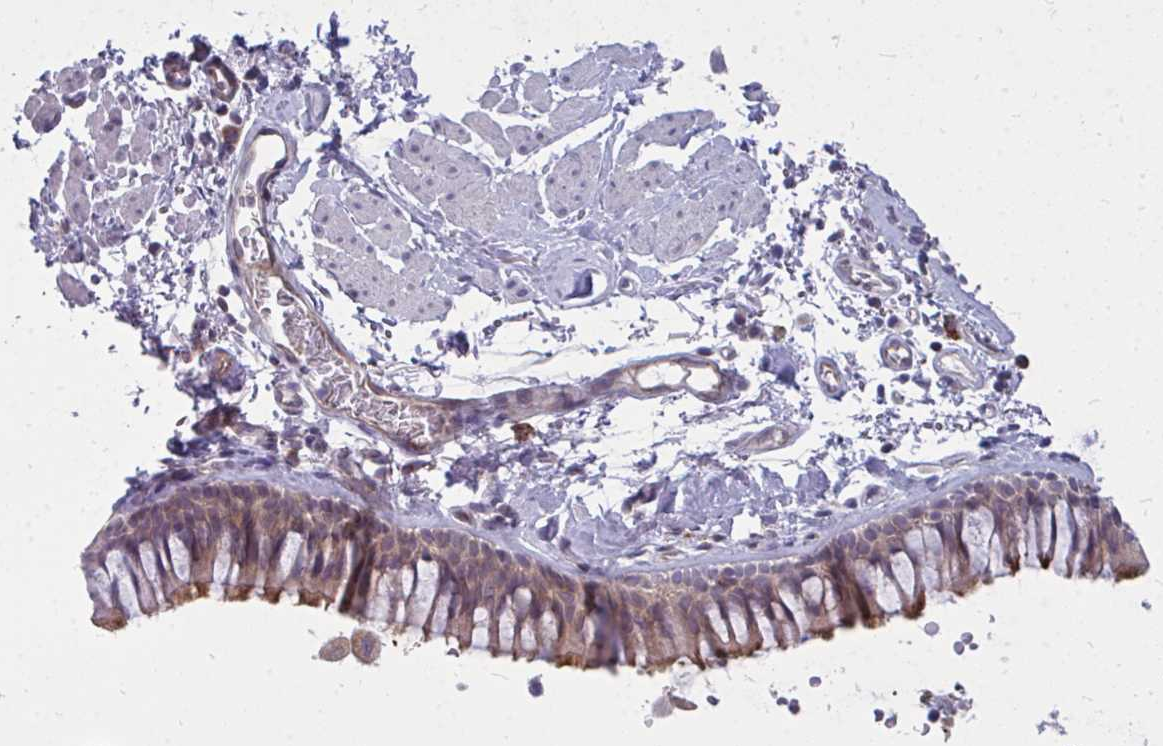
{"staining": {"intensity": "weak", "quantity": ">75%", "location": "cytoplasmic/membranous"}, "tissue": "bronchus", "cell_type": "Respiratory epithelial cells", "image_type": "normal", "snomed": [{"axis": "morphology", "description": "Normal tissue, NOS"}, {"axis": "topography", "description": "Cartilage tissue"}, {"axis": "topography", "description": "Bronchus"}], "caption": "Approximately >75% of respiratory epithelial cells in normal human bronchus exhibit weak cytoplasmic/membranous protein staining as visualized by brown immunohistochemical staining.", "gene": "ACSL5", "patient": {"sex": "female", "age": 79}}